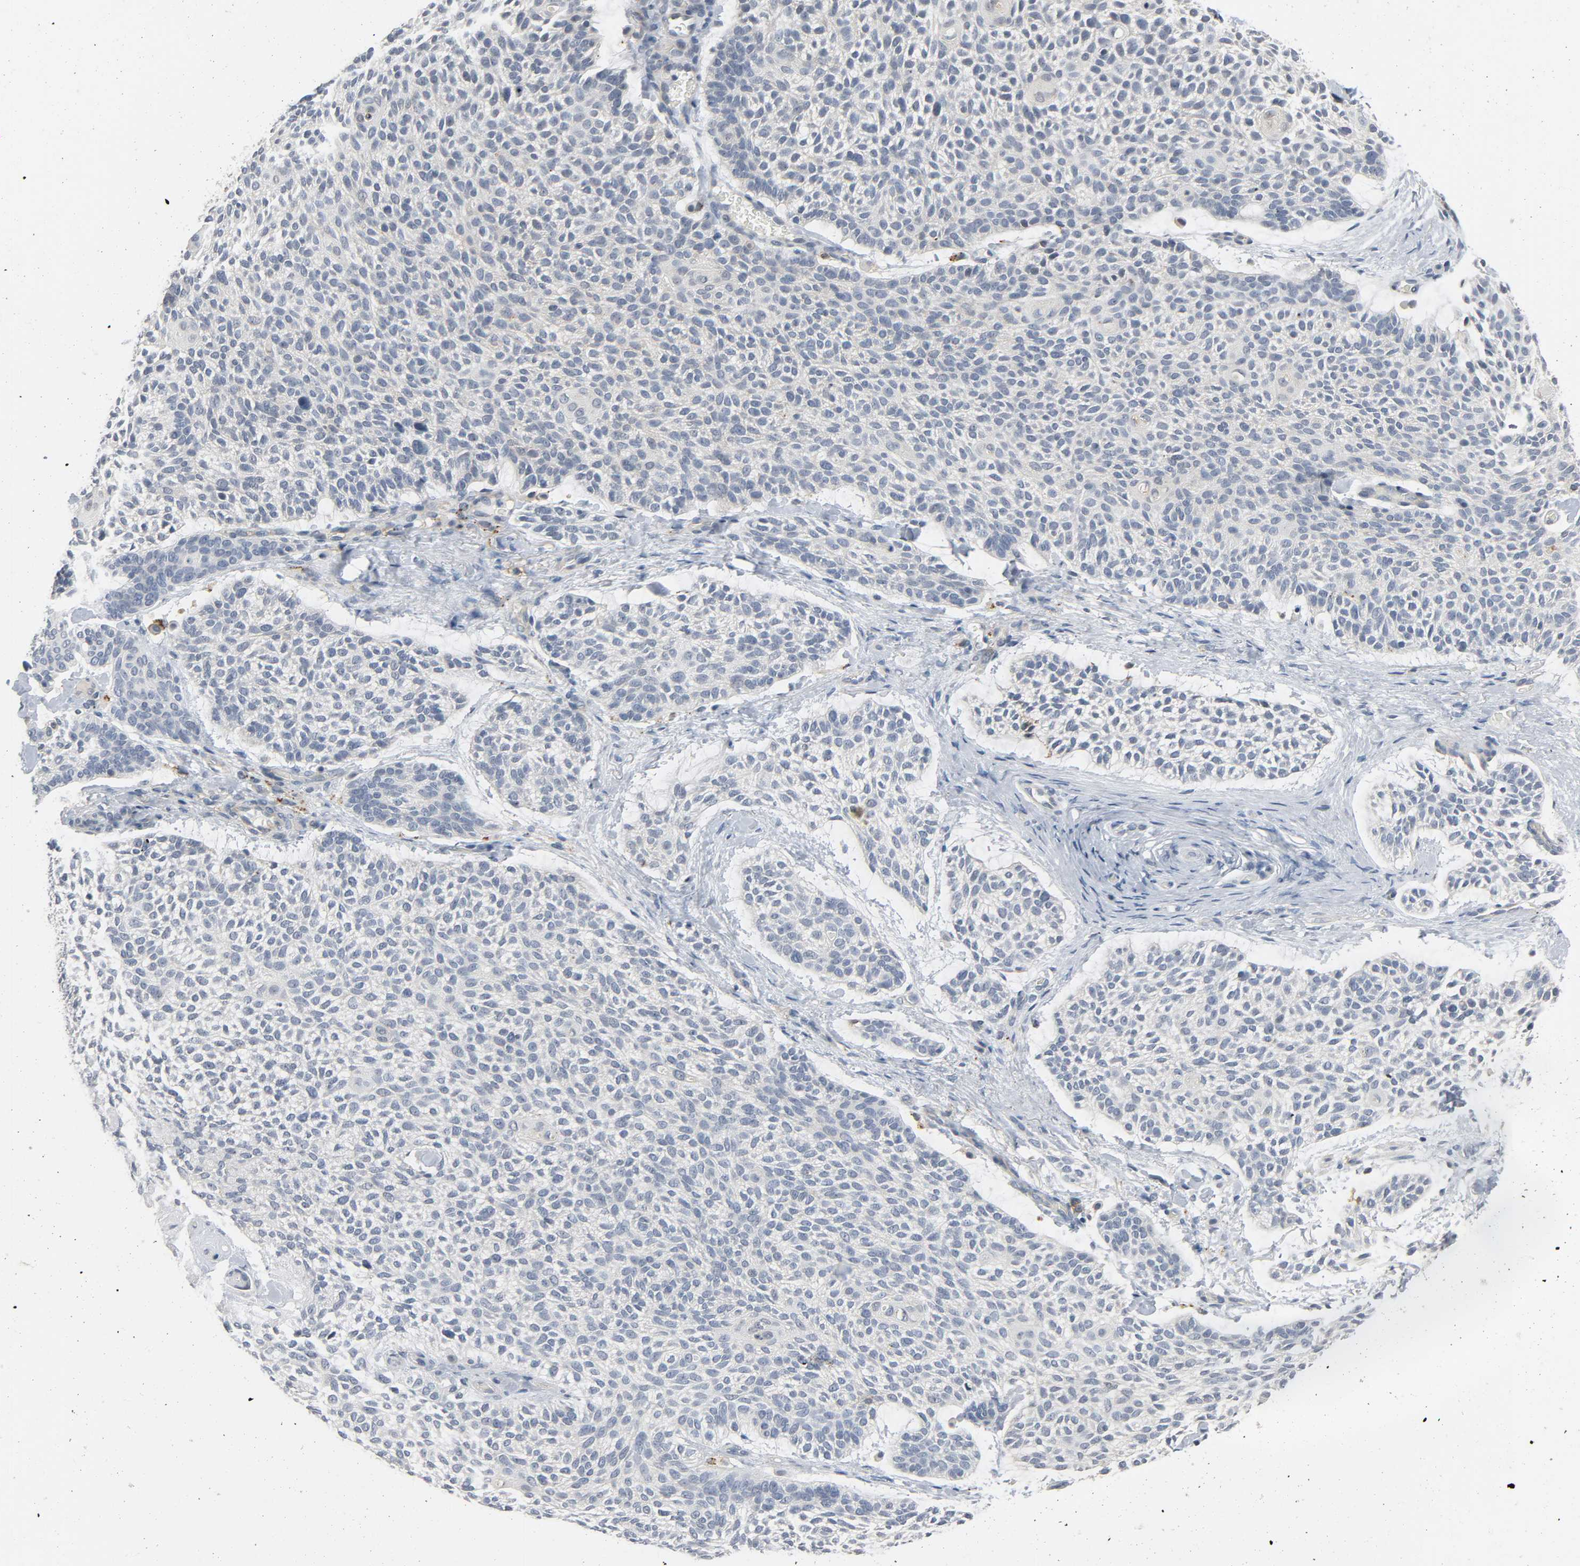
{"staining": {"intensity": "negative", "quantity": "none", "location": "none"}, "tissue": "skin cancer", "cell_type": "Tumor cells", "image_type": "cancer", "snomed": [{"axis": "morphology", "description": "Normal tissue, NOS"}, {"axis": "morphology", "description": "Basal cell carcinoma"}, {"axis": "topography", "description": "Skin"}], "caption": "The micrograph shows no staining of tumor cells in skin cancer.", "gene": "CD4", "patient": {"sex": "female", "age": 70}}